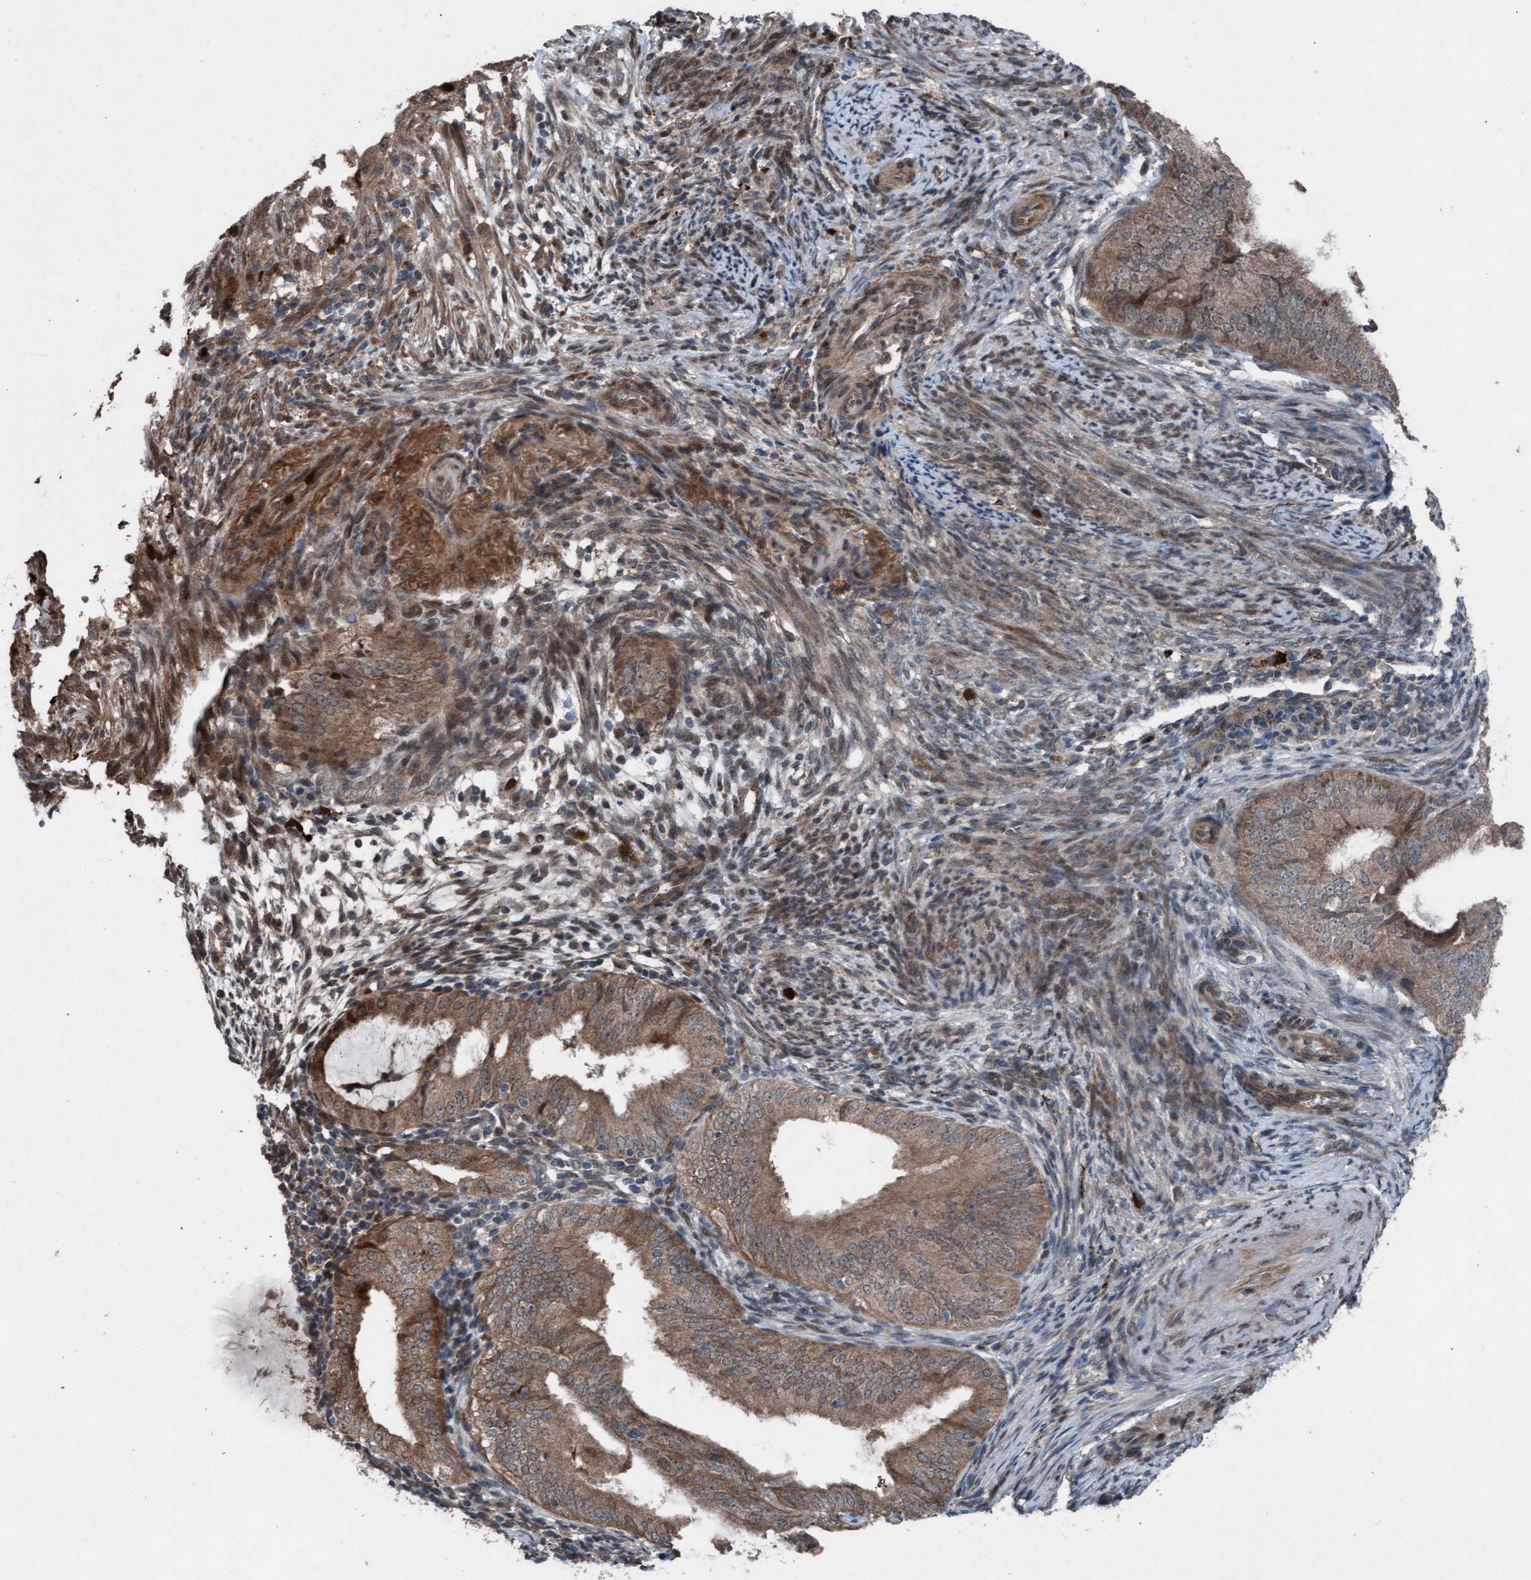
{"staining": {"intensity": "moderate", "quantity": ">75%", "location": "cytoplasmic/membranous"}, "tissue": "endometrial cancer", "cell_type": "Tumor cells", "image_type": "cancer", "snomed": [{"axis": "morphology", "description": "Adenocarcinoma, NOS"}, {"axis": "topography", "description": "Endometrium"}], "caption": "A micrograph of human endometrial cancer stained for a protein exhibits moderate cytoplasmic/membranous brown staining in tumor cells. The protein of interest is stained brown, and the nuclei are stained in blue (DAB (3,3'-diaminobenzidine) IHC with brightfield microscopy, high magnification).", "gene": "PLXNB2", "patient": {"sex": "female", "age": 58}}